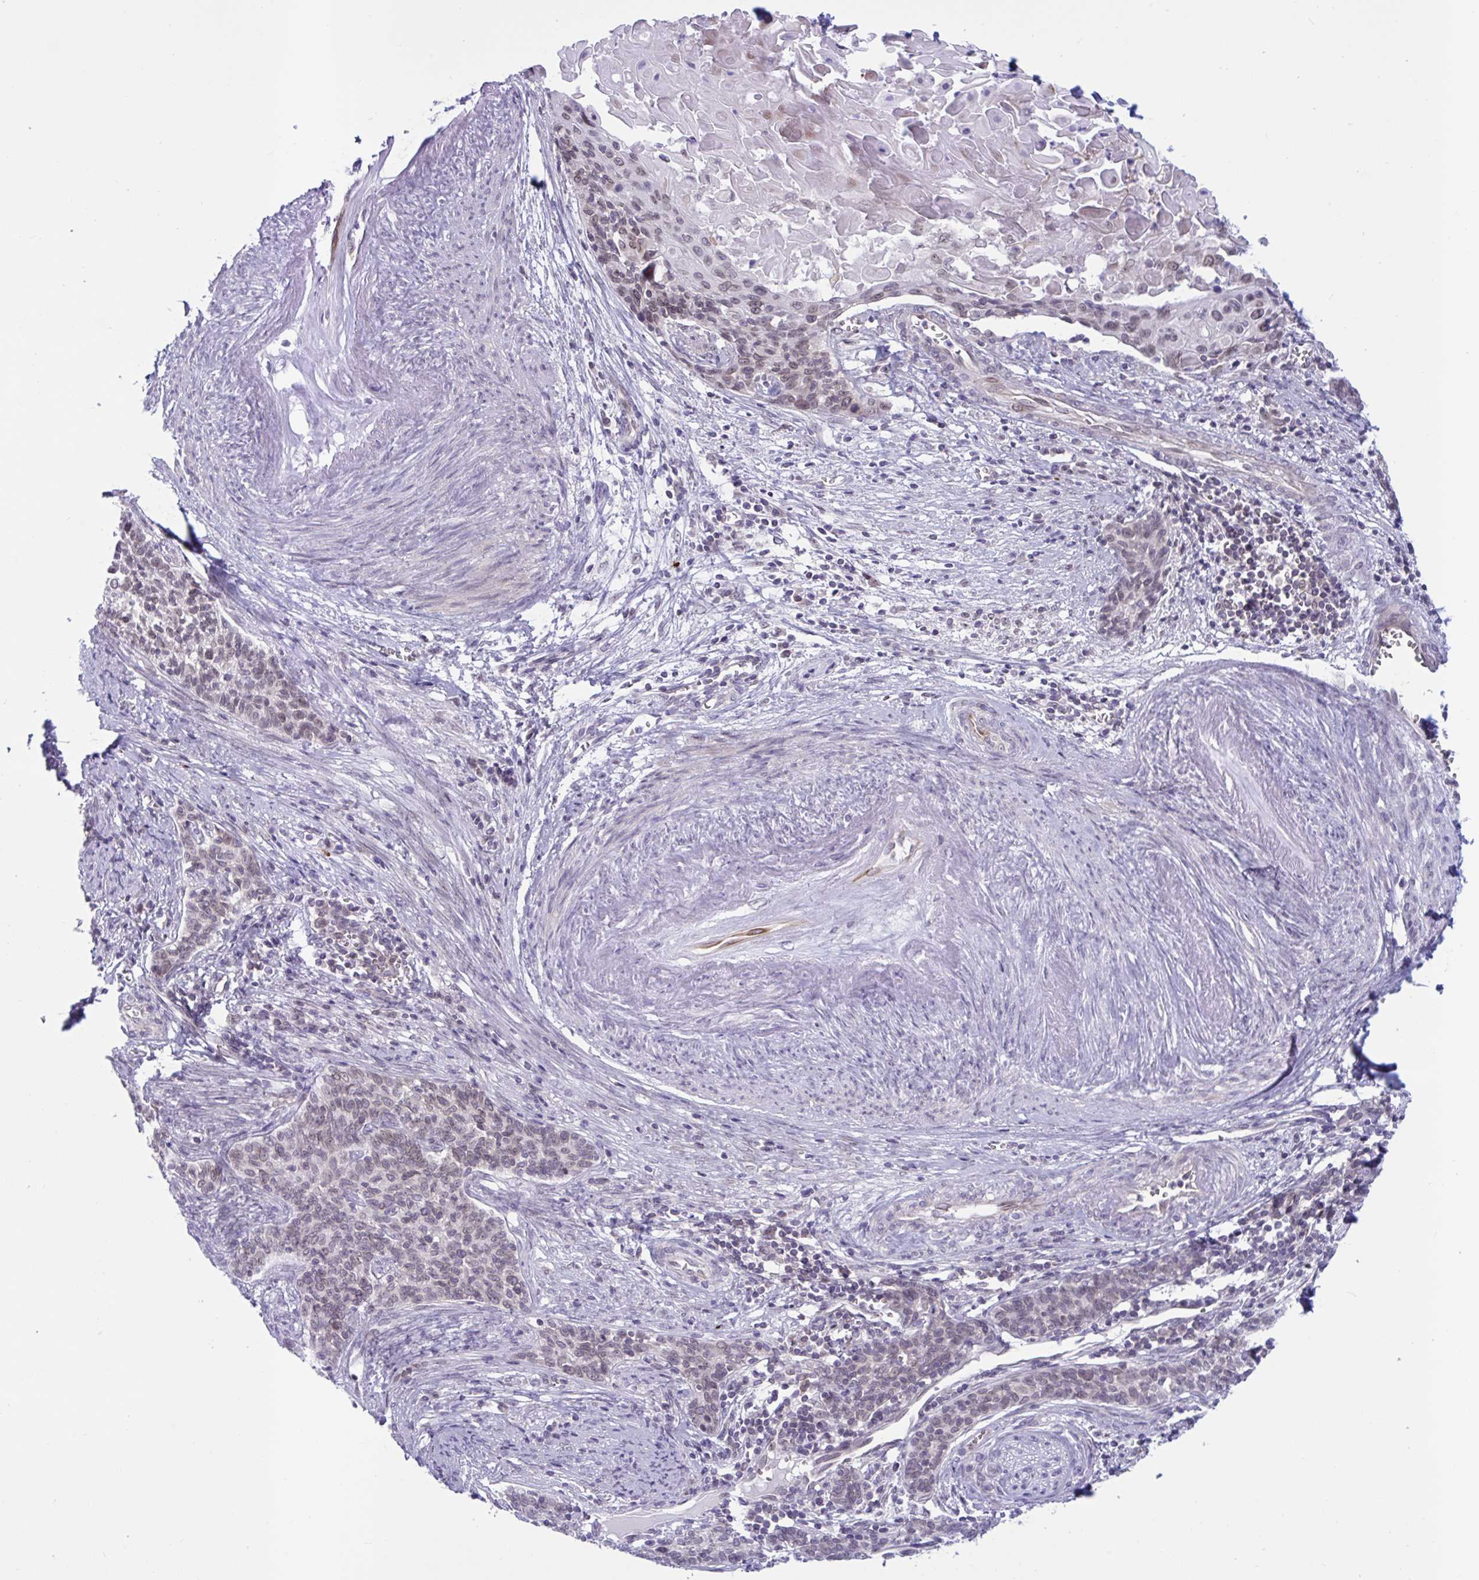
{"staining": {"intensity": "weak", "quantity": ">75%", "location": "nuclear"}, "tissue": "cervical cancer", "cell_type": "Tumor cells", "image_type": "cancer", "snomed": [{"axis": "morphology", "description": "Squamous cell carcinoma, NOS"}, {"axis": "topography", "description": "Cervix"}], "caption": "Cervical cancer (squamous cell carcinoma) stained for a protein (brown) shows weak nuclear positive positivity in approximately >75% of tumor cells.", "gene": "DOCK11", "patient": {"sex": "female", "age": 39}}